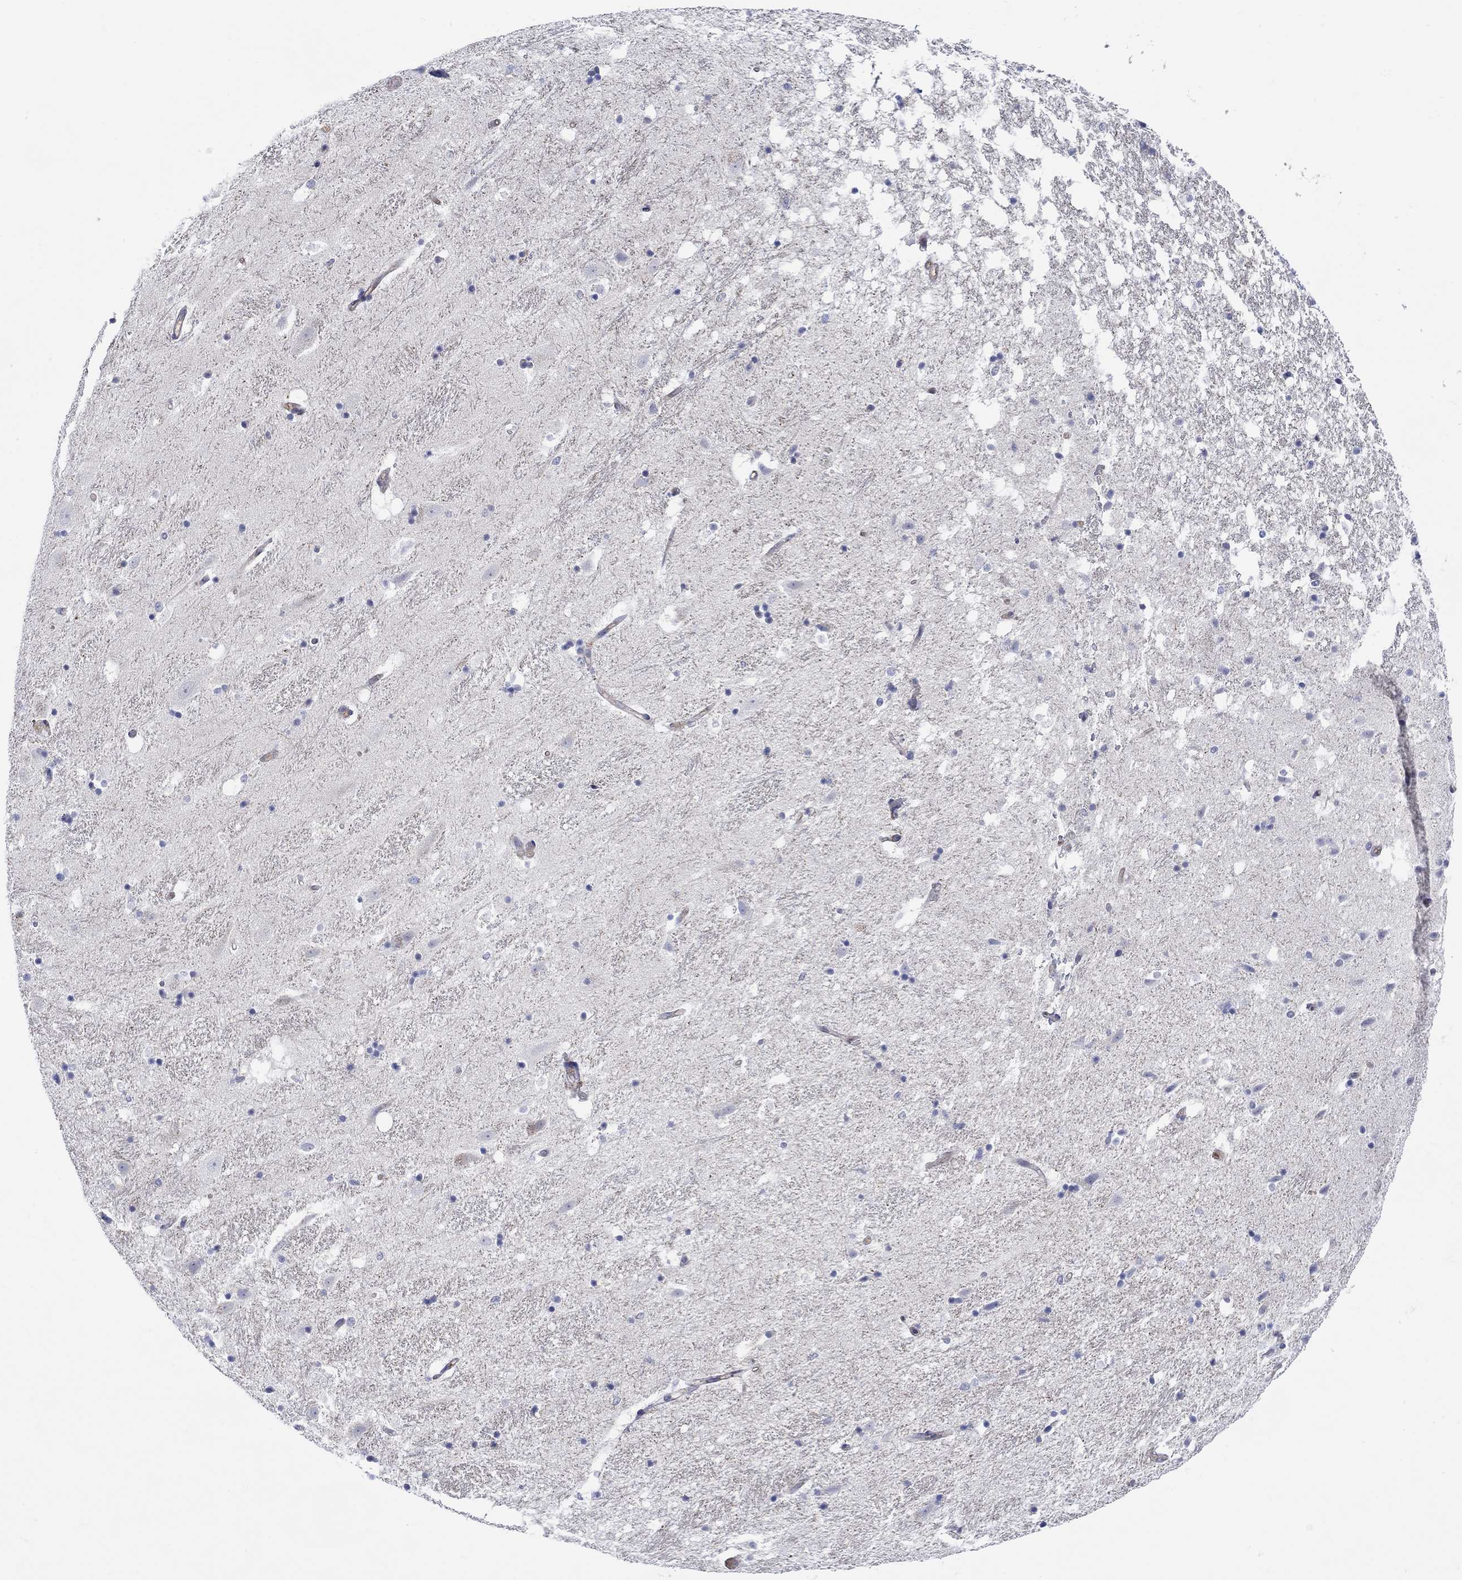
{"staining": {"intensity": "negative", "quantity": "none", "location": "none"}, "tissue": "hippocampus", "cell_type": "Glial cells", "image_type": "normal", "snomed": [{"axis": "morphology", "description": "Normal tissue, NOS"}, {"axis": "topography", "description": "Hippocampus"}], "caption": "Glial cells show no significant staining in benign hippocampus.", "gene": "TEKT3", "patient": {"sex": "male", "age": 49}}